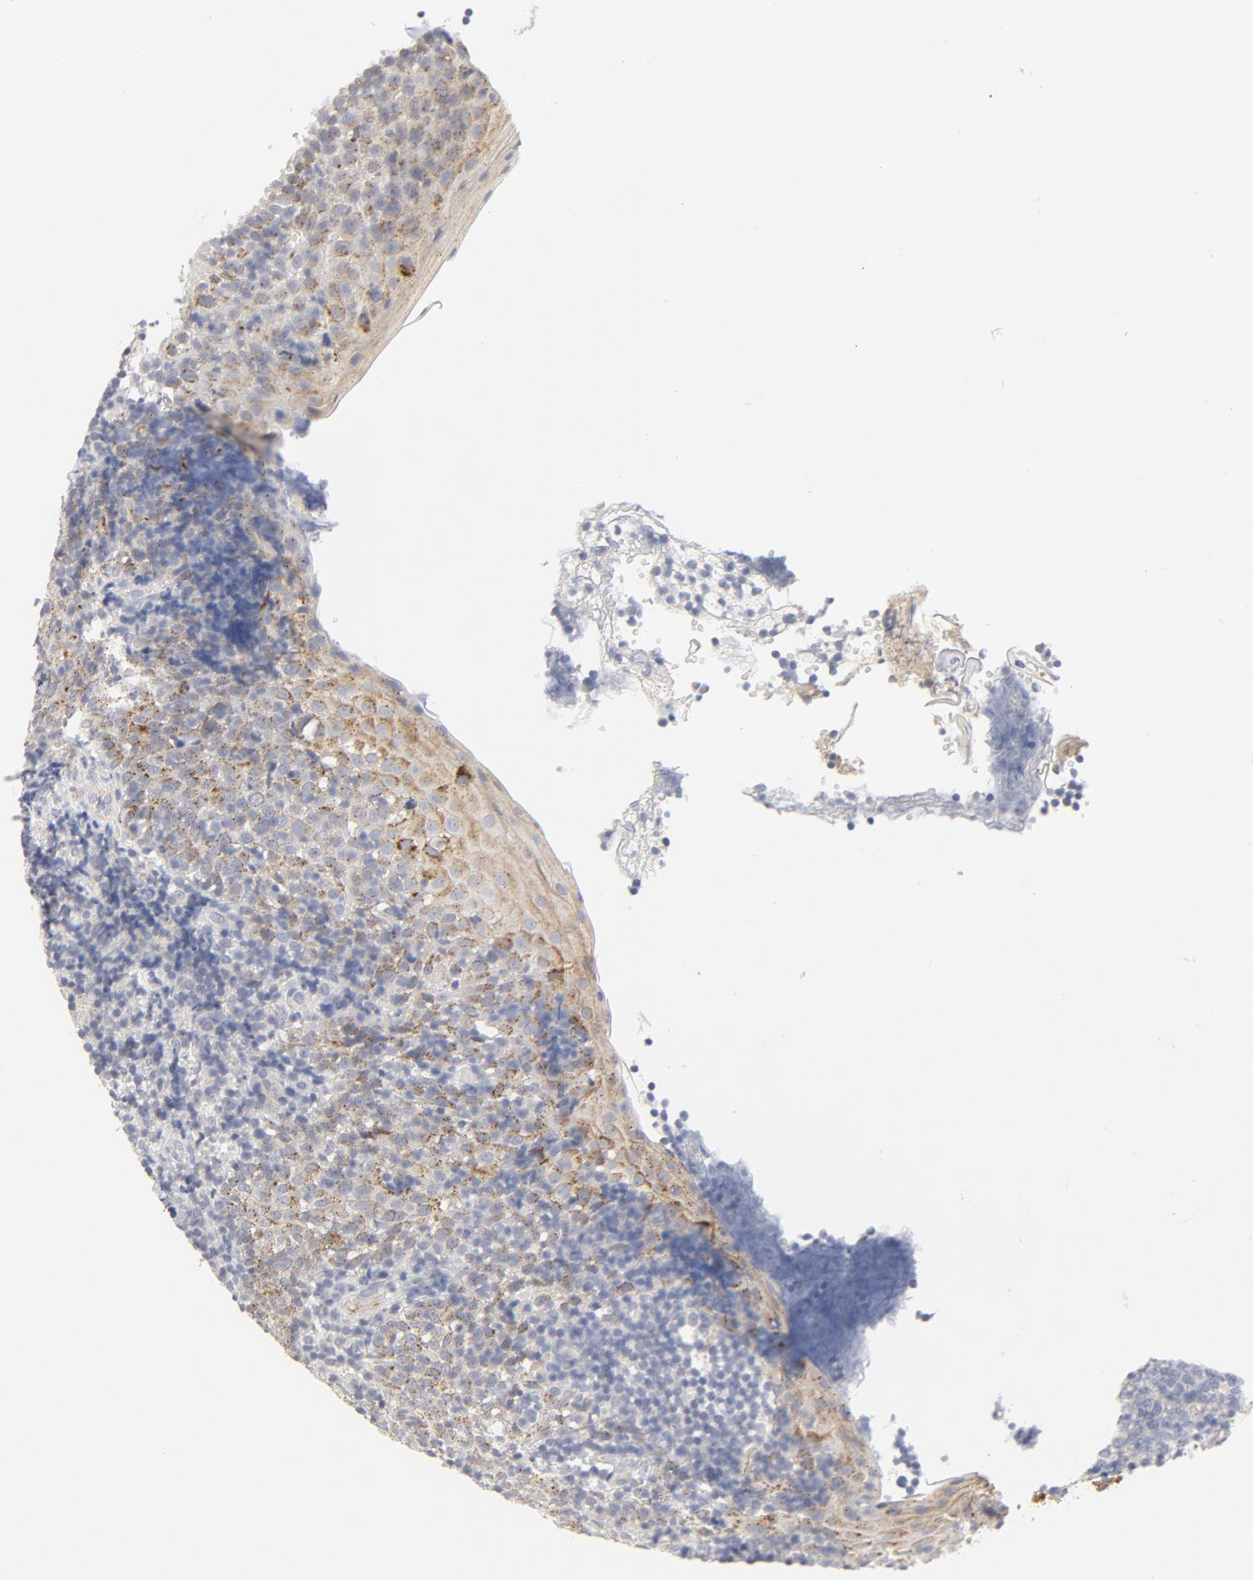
{"staining": {"intensity": "negative", "quantity": "none", "location": "none"}, "tissue": "tonsil", "cell_type": "Germinal center cells", "image_type": "normal", "snomed": [{"axis": "morphology", "description": "Normal tissue, NOS"}, {"axis": "topography", "description": "Tonsil"}], "caption": "IHC micrograph of benign tonsil stained for a protein (brown), which exhibits no staining in germinal center cells.", "gene": "MAGEB17", "patient": {"sex": "female", "age": 40}}